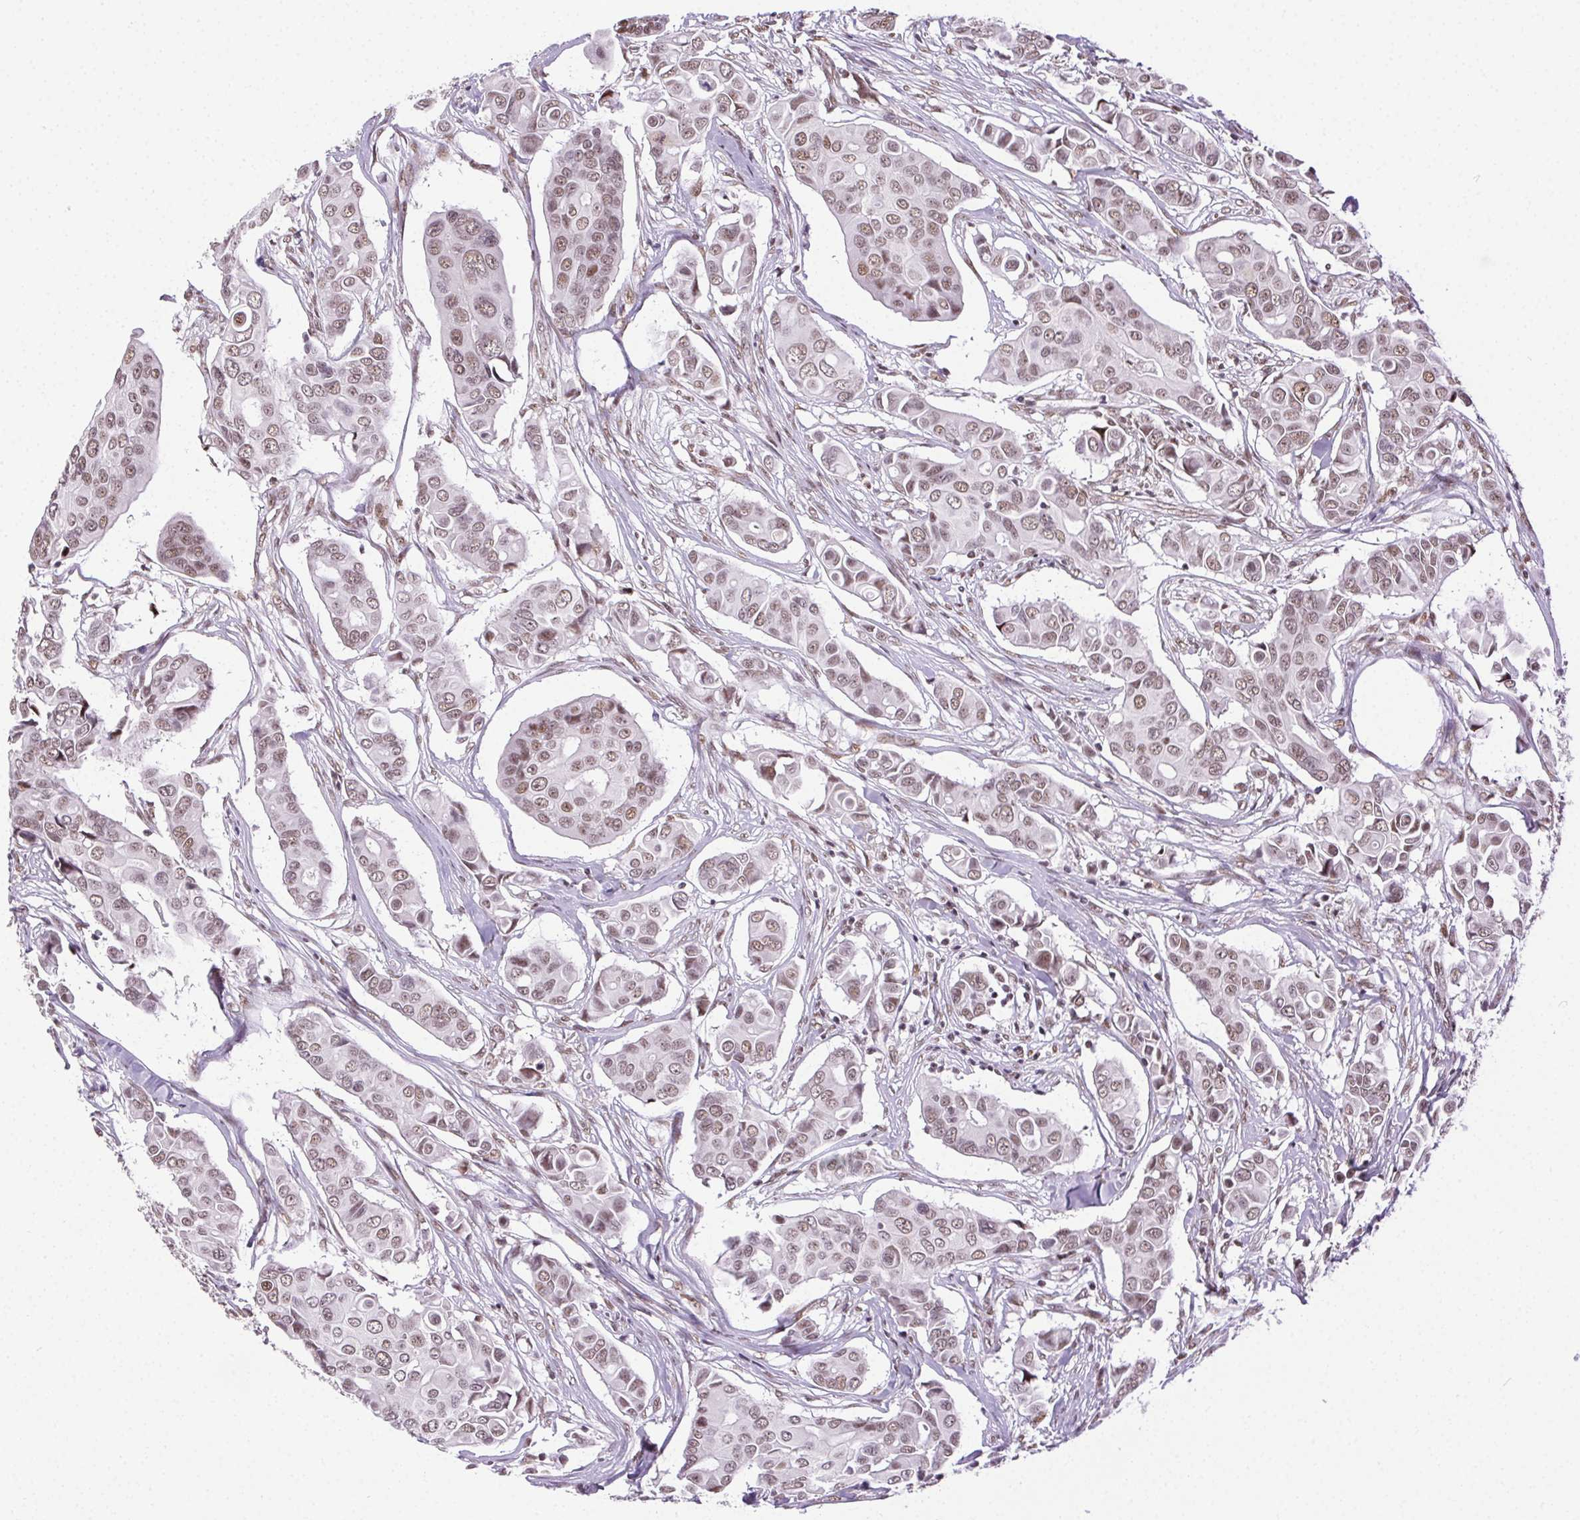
{"staining": {"intensity": "moderate", "quantity": ">75%", "location": "nuclear"}, "tissue": "breast cancer", "cell_type": "Tumor cells", "image_type": "cancer", "snomed": [{"axis": "morphology", "description": "Duct carcinoma"}, {"axis": "topography", "description": "Breast"}], "caption": "High-power microscopy captured an IHC image of infiltrating ductal carcinoma (breast), revealing moderate nuclear staining in approximately >75% of tumor cells.", "gene": "TRA2B", "patient": {"sex": "female", "age": 54}}